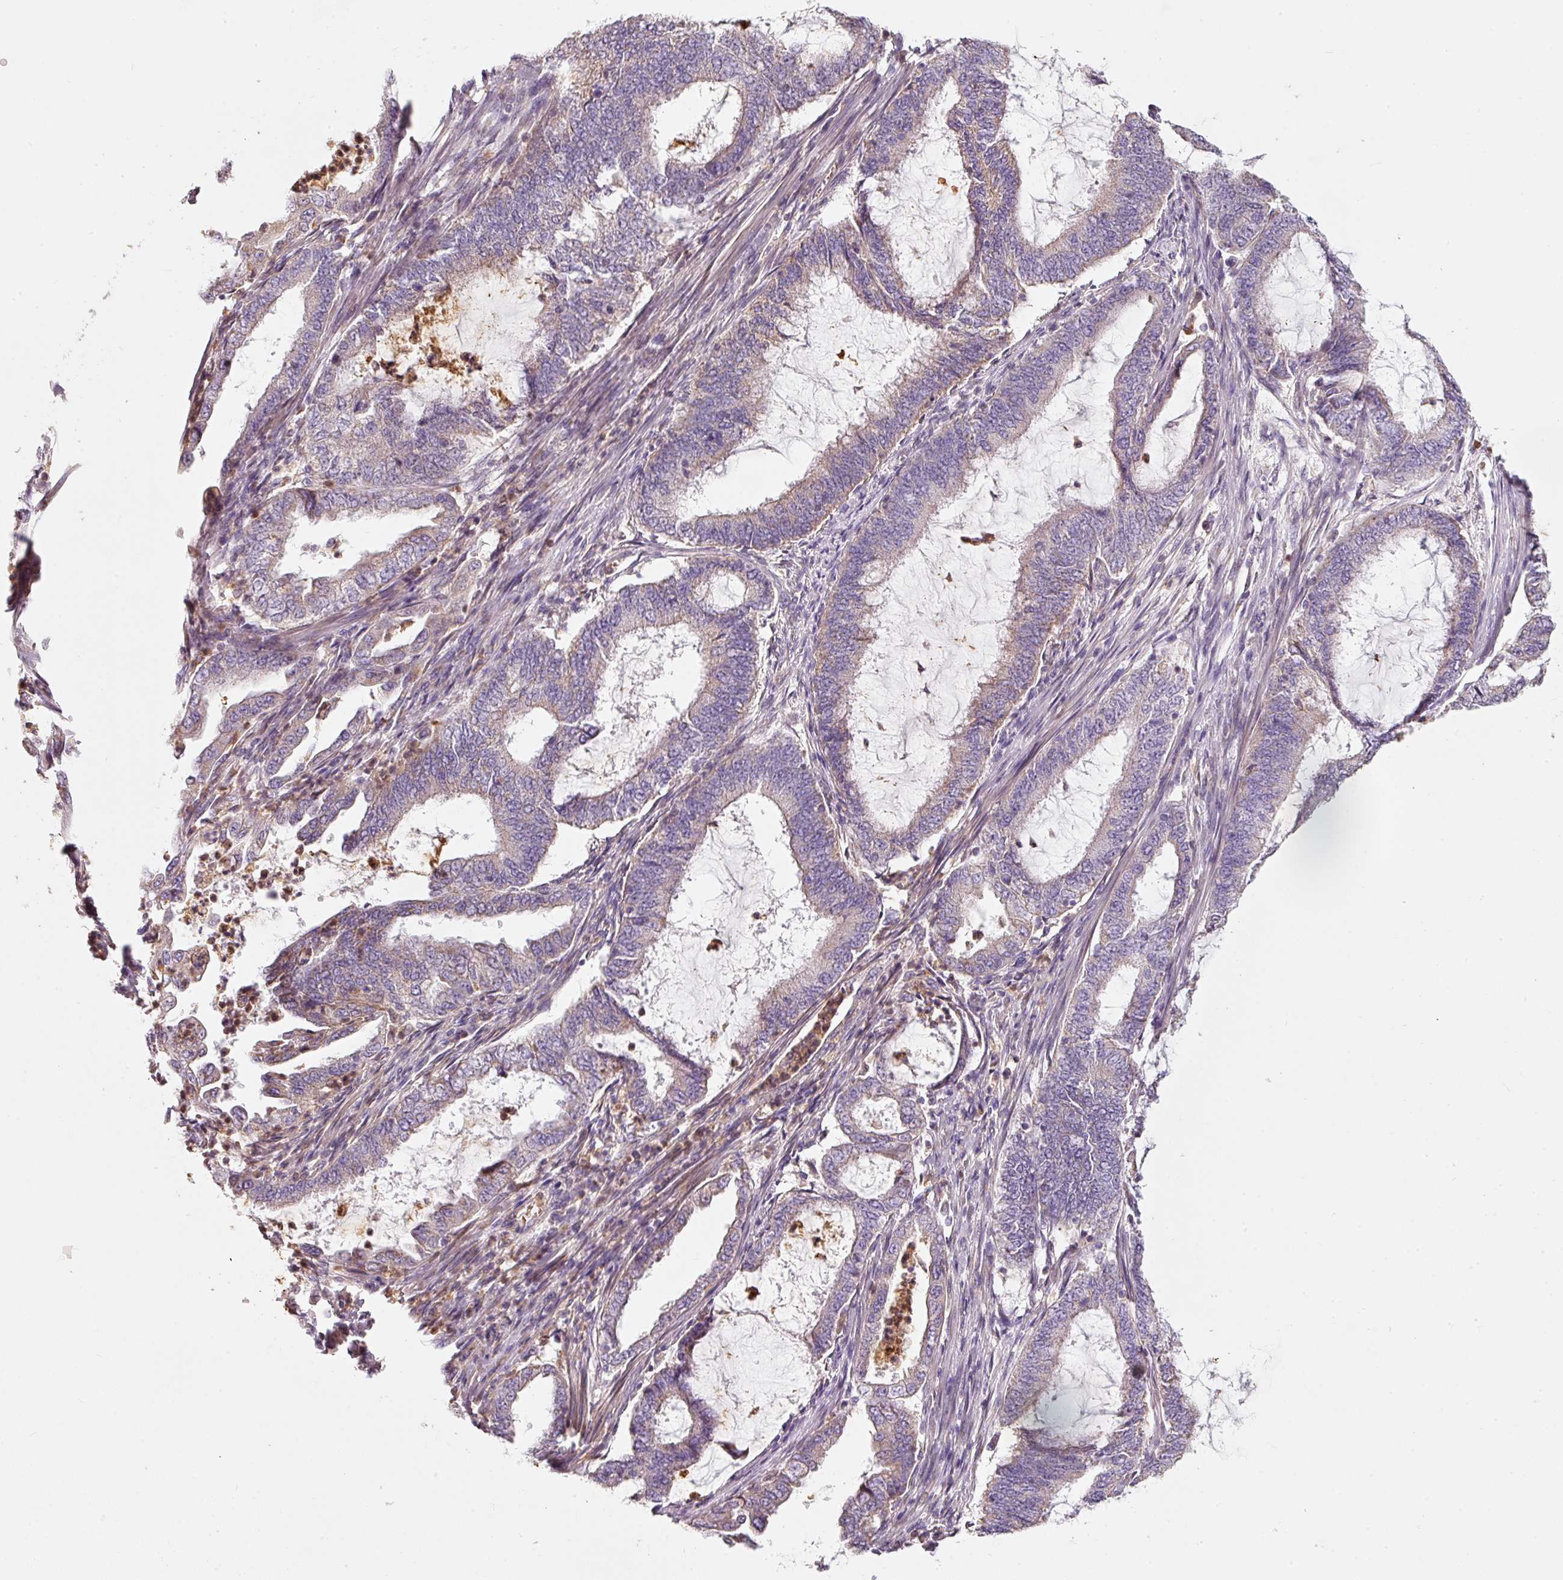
{"staining": {"intensity": "weak", "quantity": "<25%", "location": "cytoplasmic/membranous"}, "tissue": "endometrial cancer", "cell_type": "Tumor cells", "image_type": "cancer", "snomed": [{"axis": "morphology", "description": "Adenocarcinoma, NOS"}, {"axis": "topography", "description": "Endometrium"}], "caption": "The IHC image has no significant expression in tumor cells of endometrial adenocarcinoma tissue.", "gene": "IQGAP2", "patient": {"sex": "female", "age": 51}}